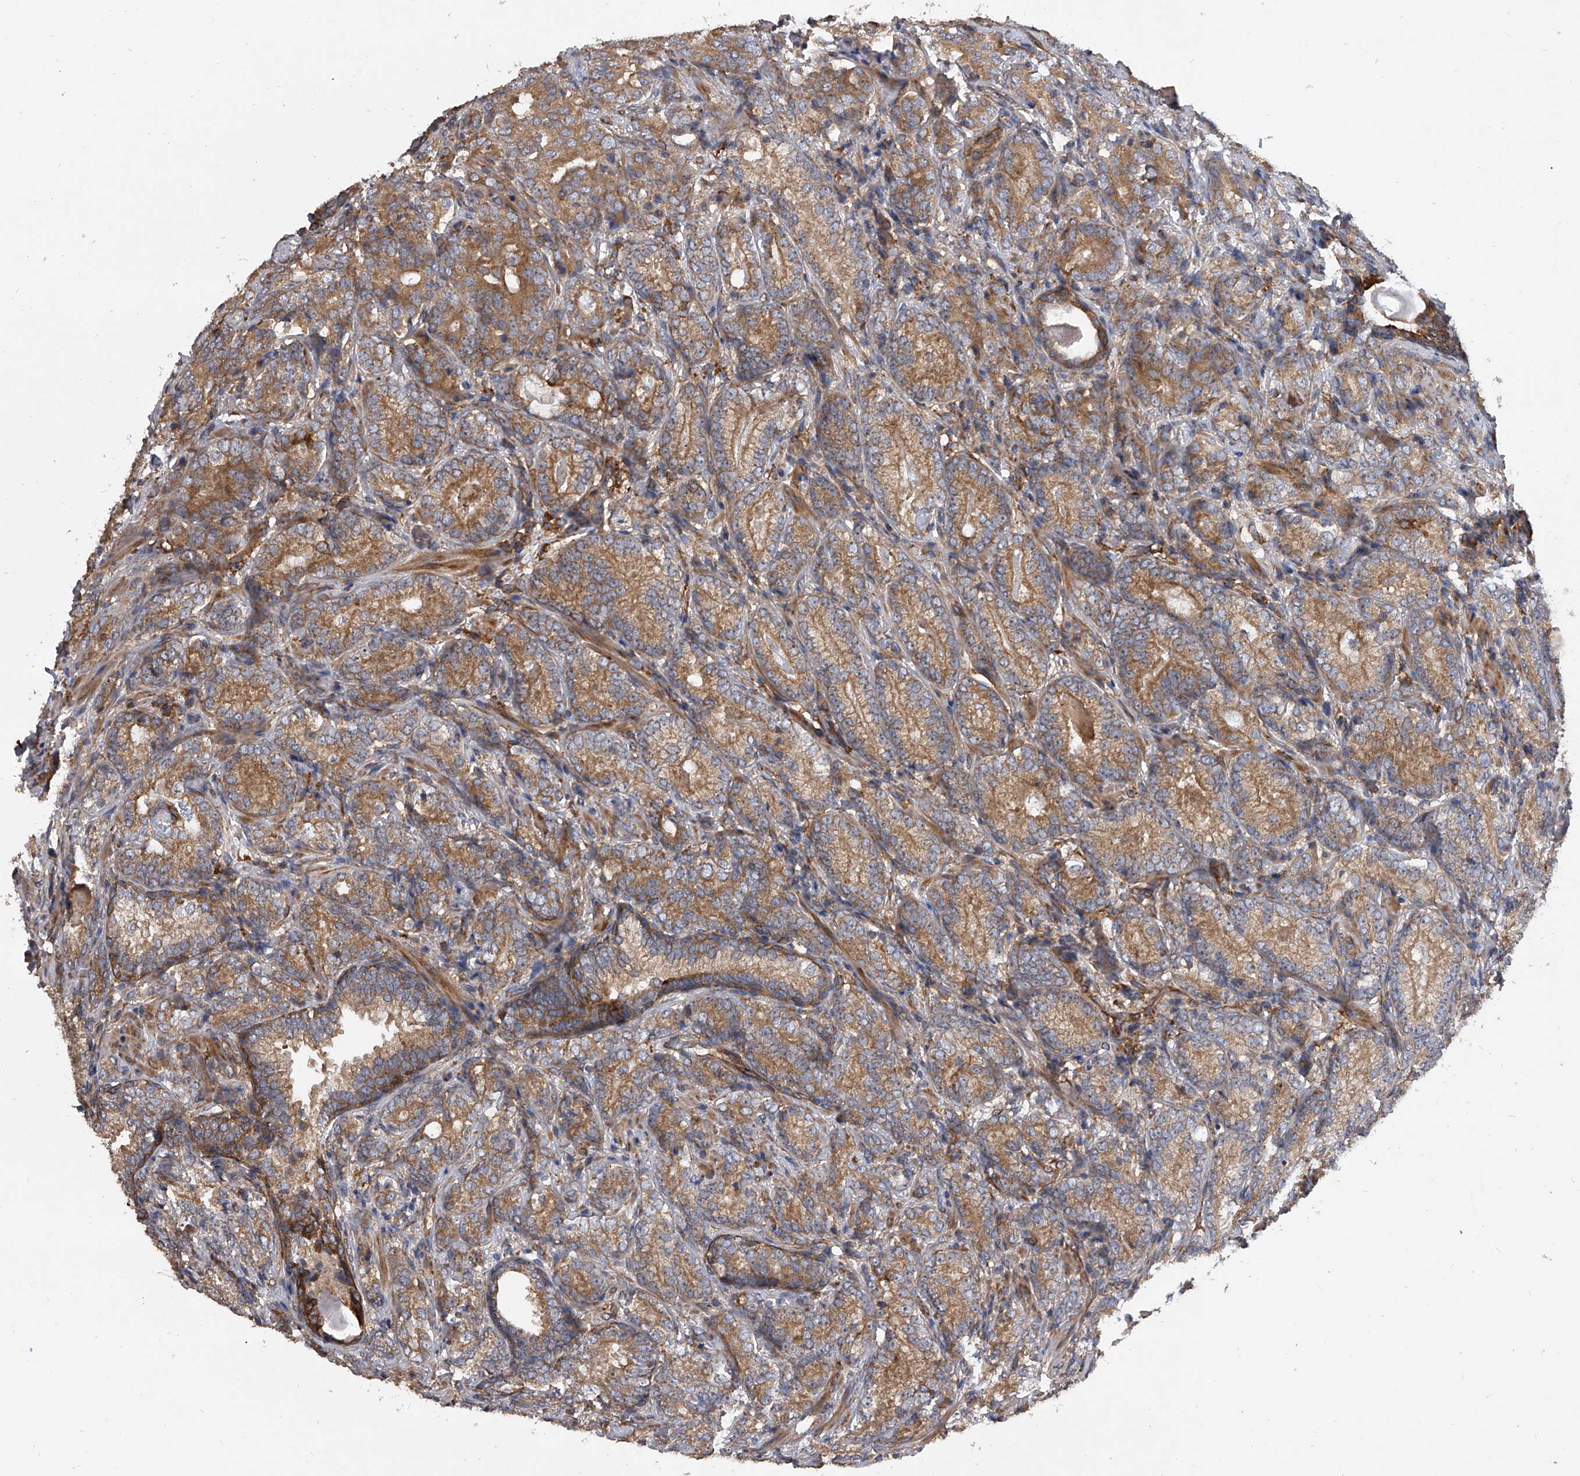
{"staining": {"intensity": "moderate", "quantity": ">75%", "location": "cytoplasmic/membranous"}, "tissue": "prostate cancer", "cell_type": "Tumor cells", "image_type": "cancer", "snomed": [{"axis": "morphology", "description": "Adenocarcinoma, High grade"}, {"axis": "topography", "description": "Prostate"}], "caption": "Immunohistochemical staining of human adenocarcinoma (high-grade) (prostate) shows medium levels of moderate cytoplasmic/membranous protein positivity in about >75% of tumor cells.", "gene": "EXOC4", "patient": {"sex": "male", "age": 66}}